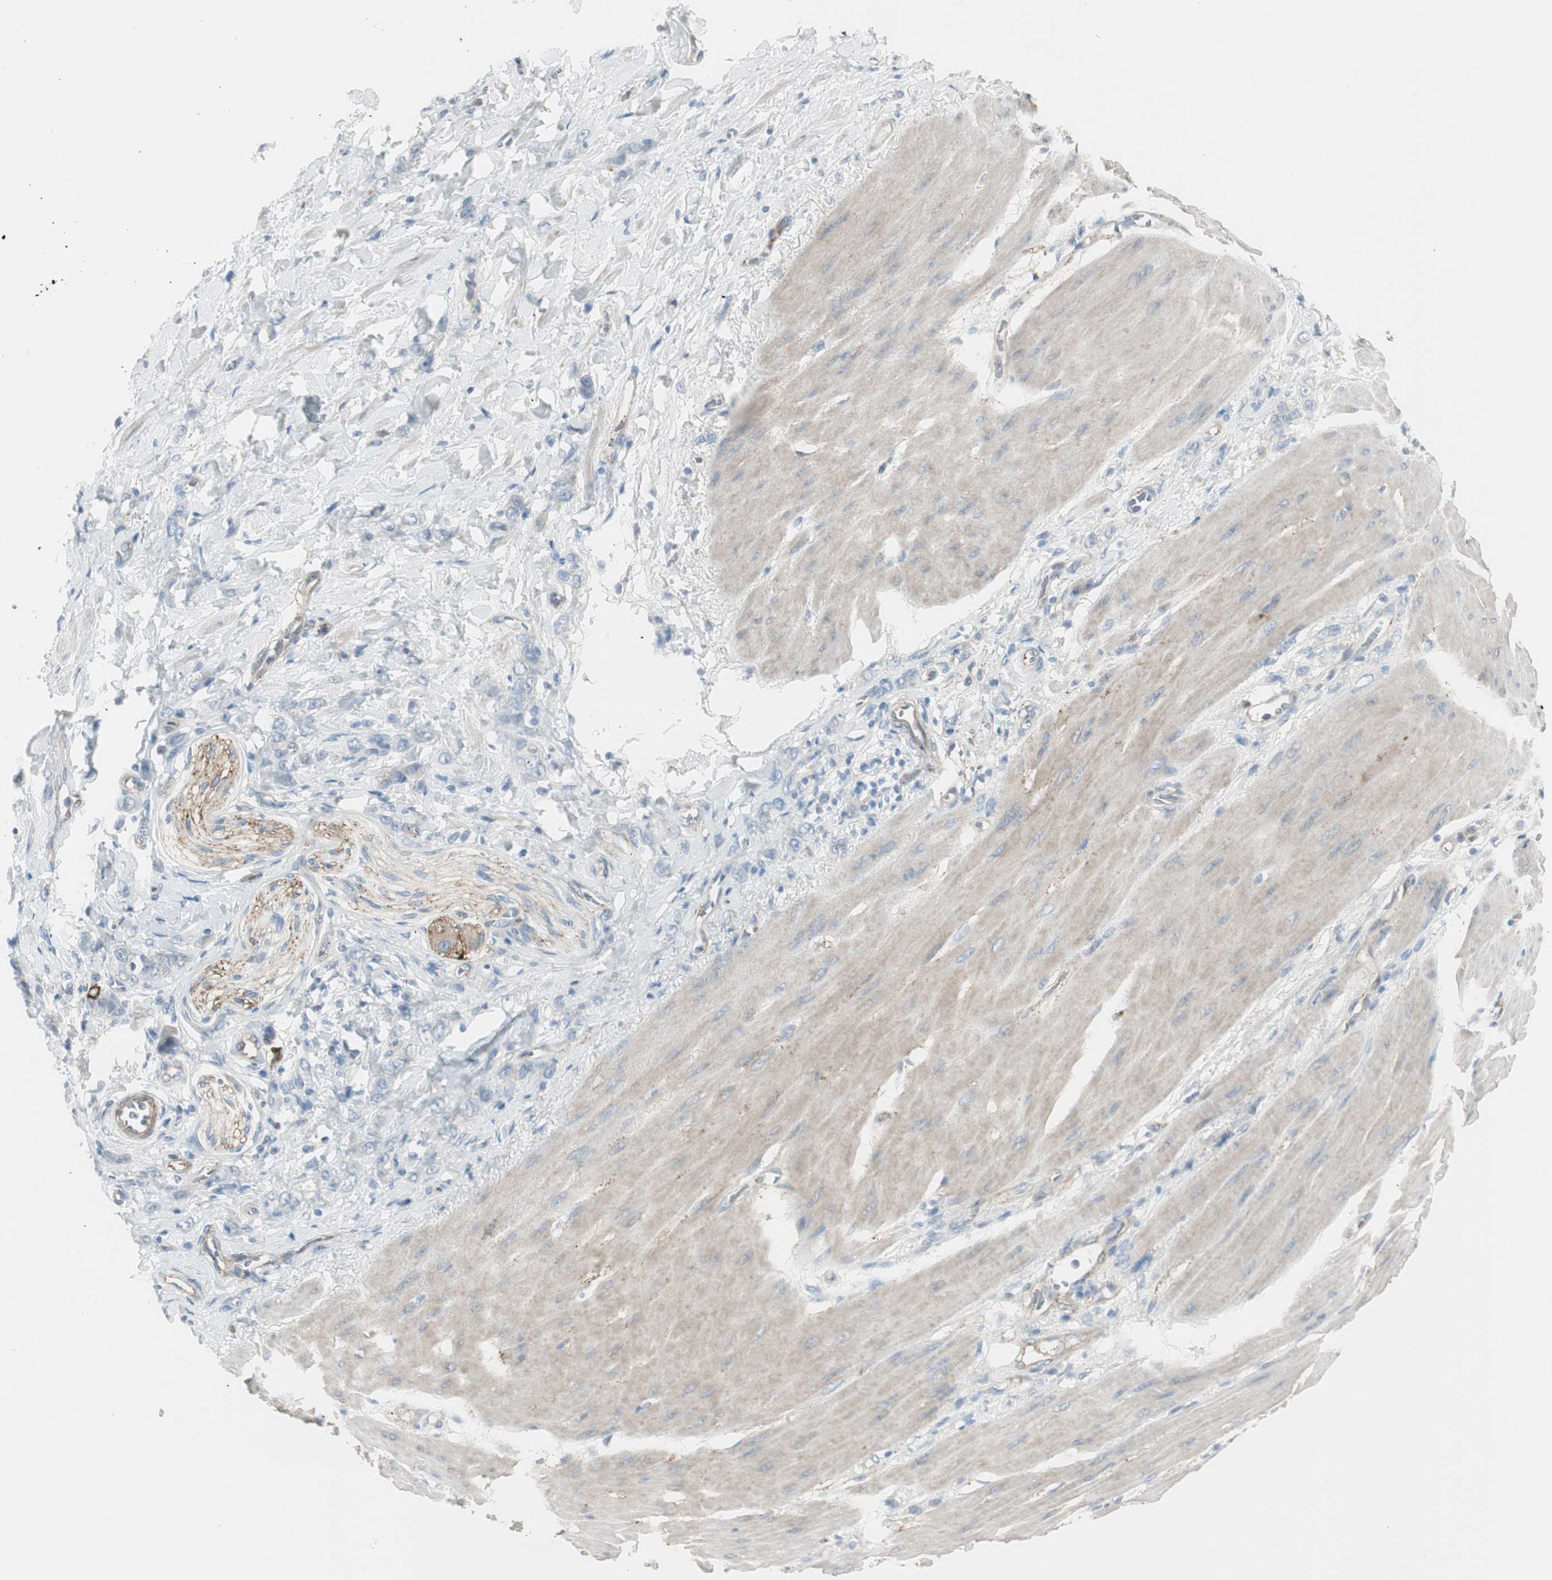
{"staining": {"intensity": "negative", "quantity": "none", "location": "none"}, "tissue": "stomach cancer", "cell_type": "Tumor cells", "image_type": "cancer", "snomed": [{"axis": "morphology", "description": "Adenocarcinoma, NOS"}, {"axis": "topography", "description": "Stomach"}], "caption": "Immunohistochemistry (IHC) of human stomach cancer (adenocarcinoma) exhibits no positivity in tumor cells.", "gene": "CACNA2D1", "patient": {"sex": "male", "age": 82}}